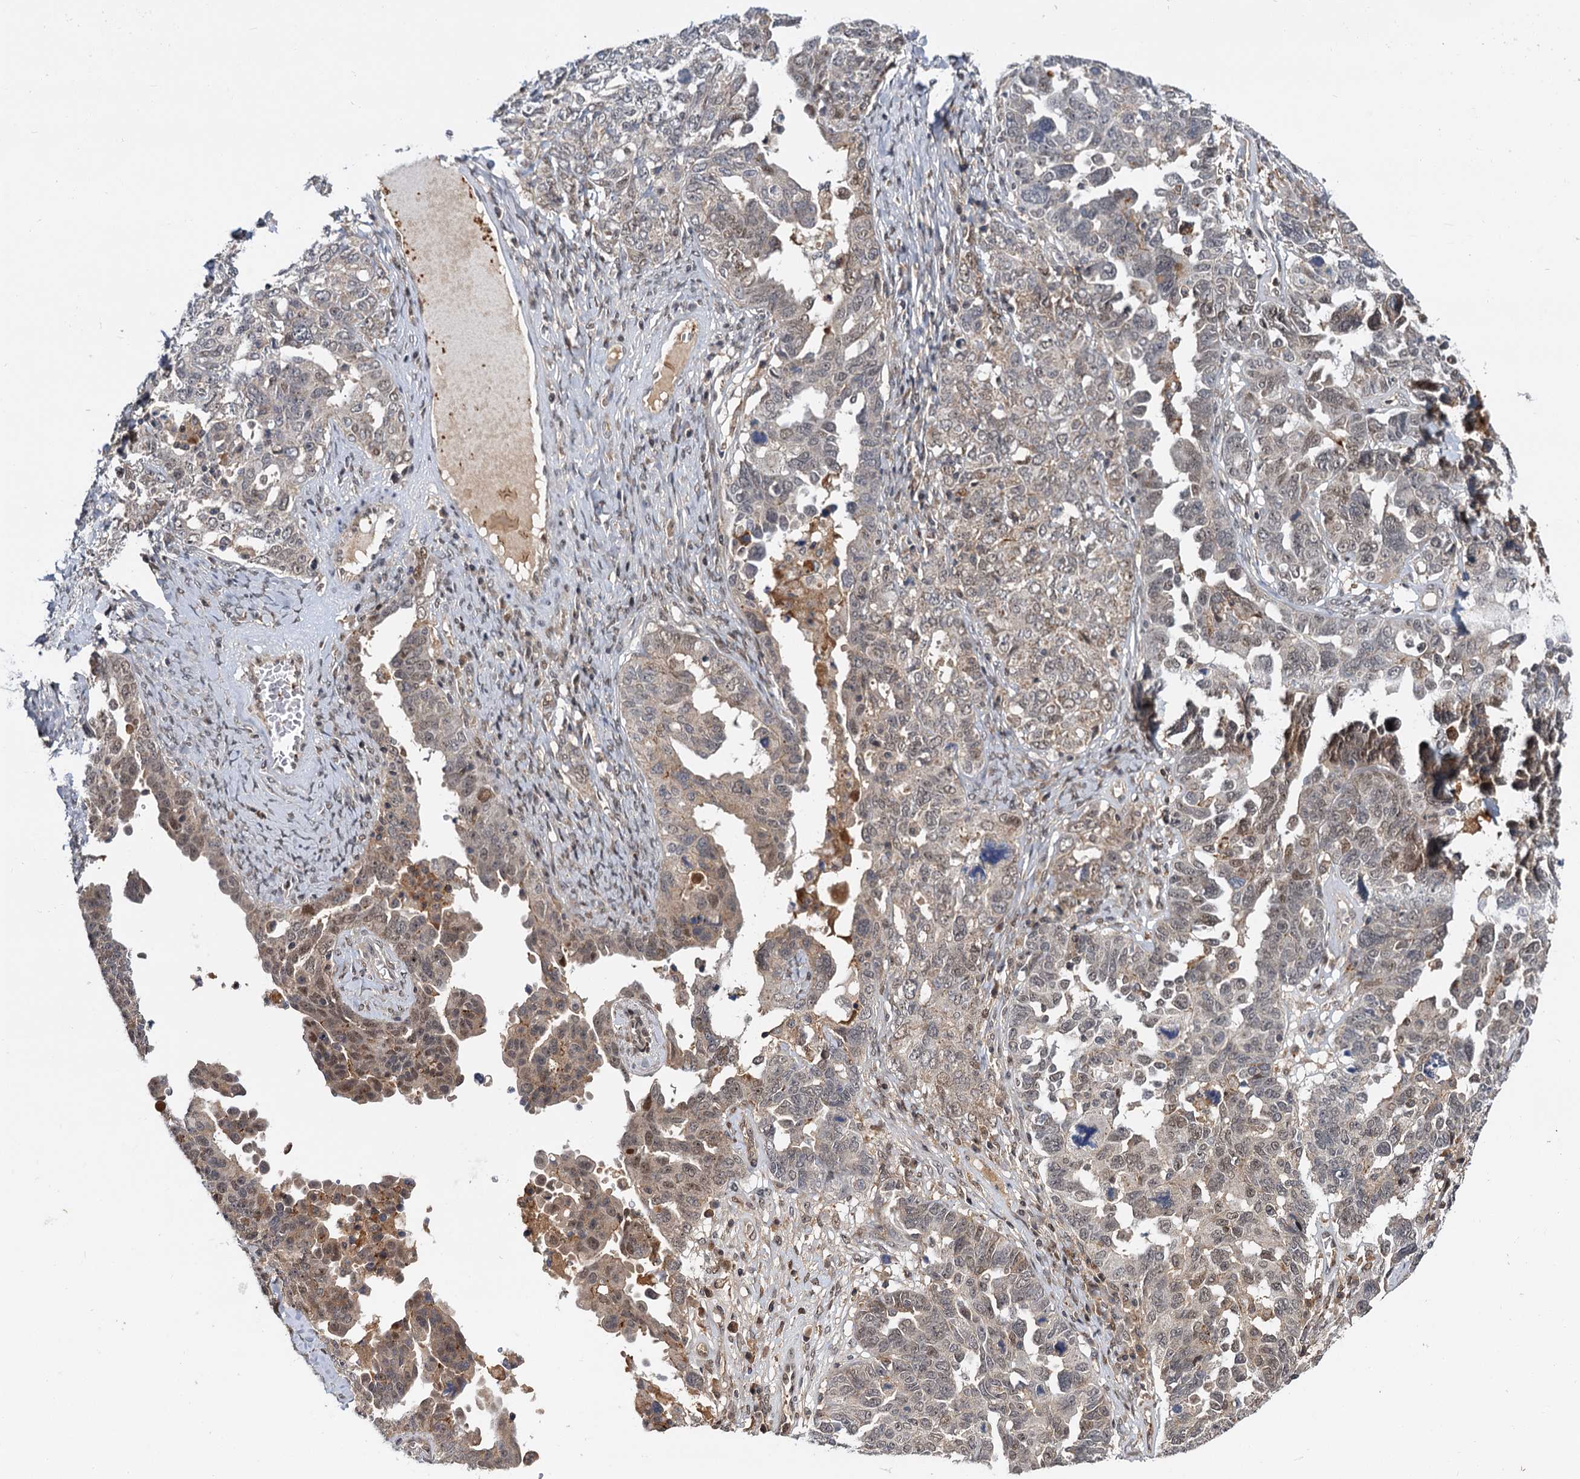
{"staining": {"intensity": "moderate", "quantity": "<25%", "location": "cytoplasmic/membranous,nuclear"}, "tissue": "ovarian cancer", "cell_type": "Tumor cells", "image_type": "cancer", "snomed": [{"axis": "morphology", "description": "Carcinoma, endometroid"}, {"axis": "topography", "description": "Ovary"}], "caption": "Protein expression analysis of ovarian cancer demonstrates moderate cytoplasmic/membranous and nuclear expression in approximately <25% of tumor cells.", "gene": "MBD6", "patient": {"sex": "female", "age": 62}}